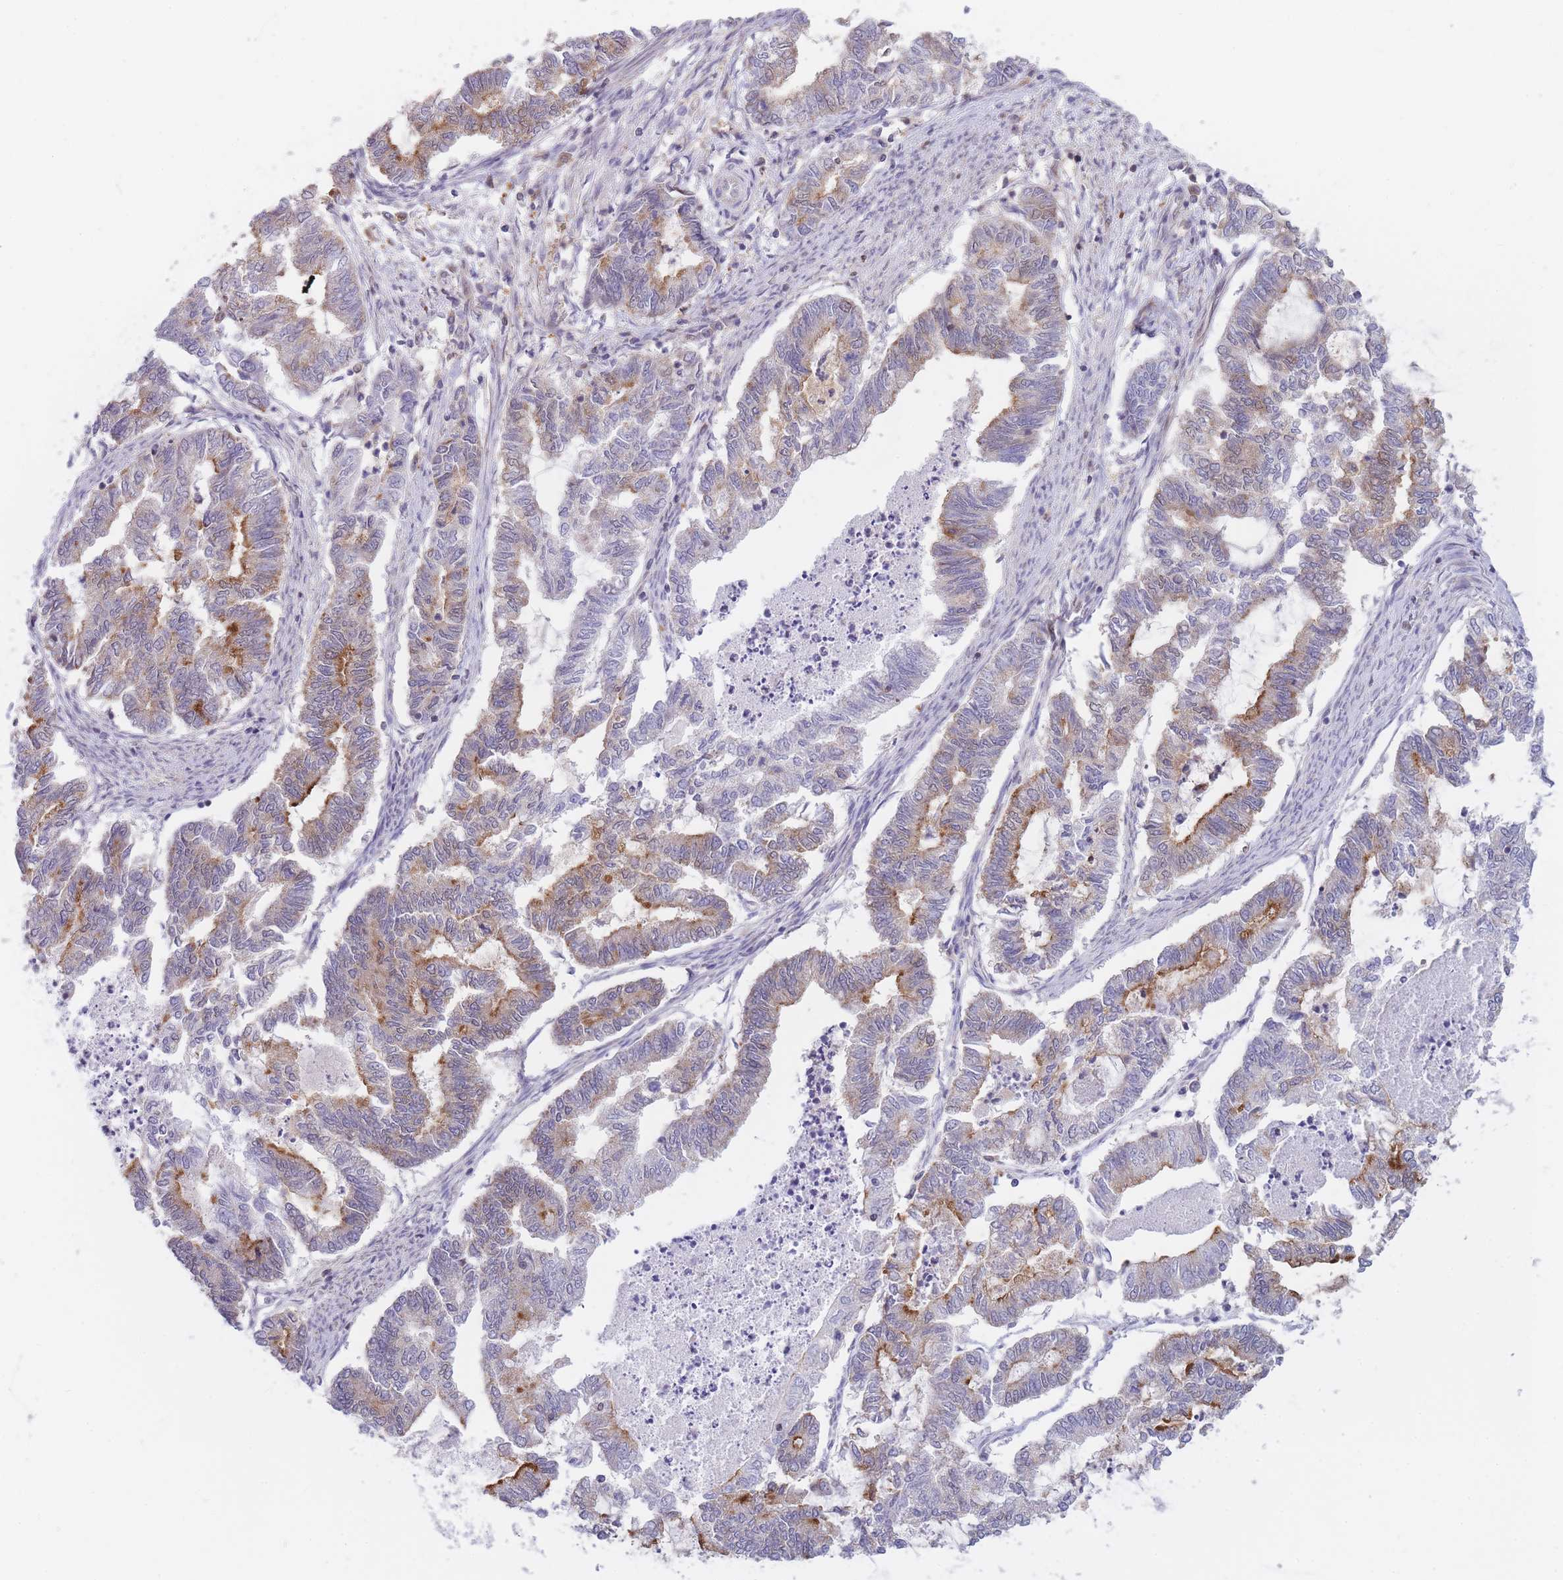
{"staining": {"intensity": "moderate", "quantity": "<25%", "location": "cytoplasmic/membranous"}, "tissue": "endometrial cancer", "cell_type": "Tumor cells", "image_type": "cancer", "snomed": [{"axis": "morphology", "description": "Adenocarcinoma, NOS"}, {"axis": "topography", "description": "Endometrium"}], "caption": "Protein expression analysis of endometrial cancer demonstrates moderate cytoplasmic/membranous positivity in about <25% of tumor cells. (DAB = brown stain, brightfield microscopy at high magnification).", "gene": "NSFL1C", "patient": {"sex": "female", "age": 79}}